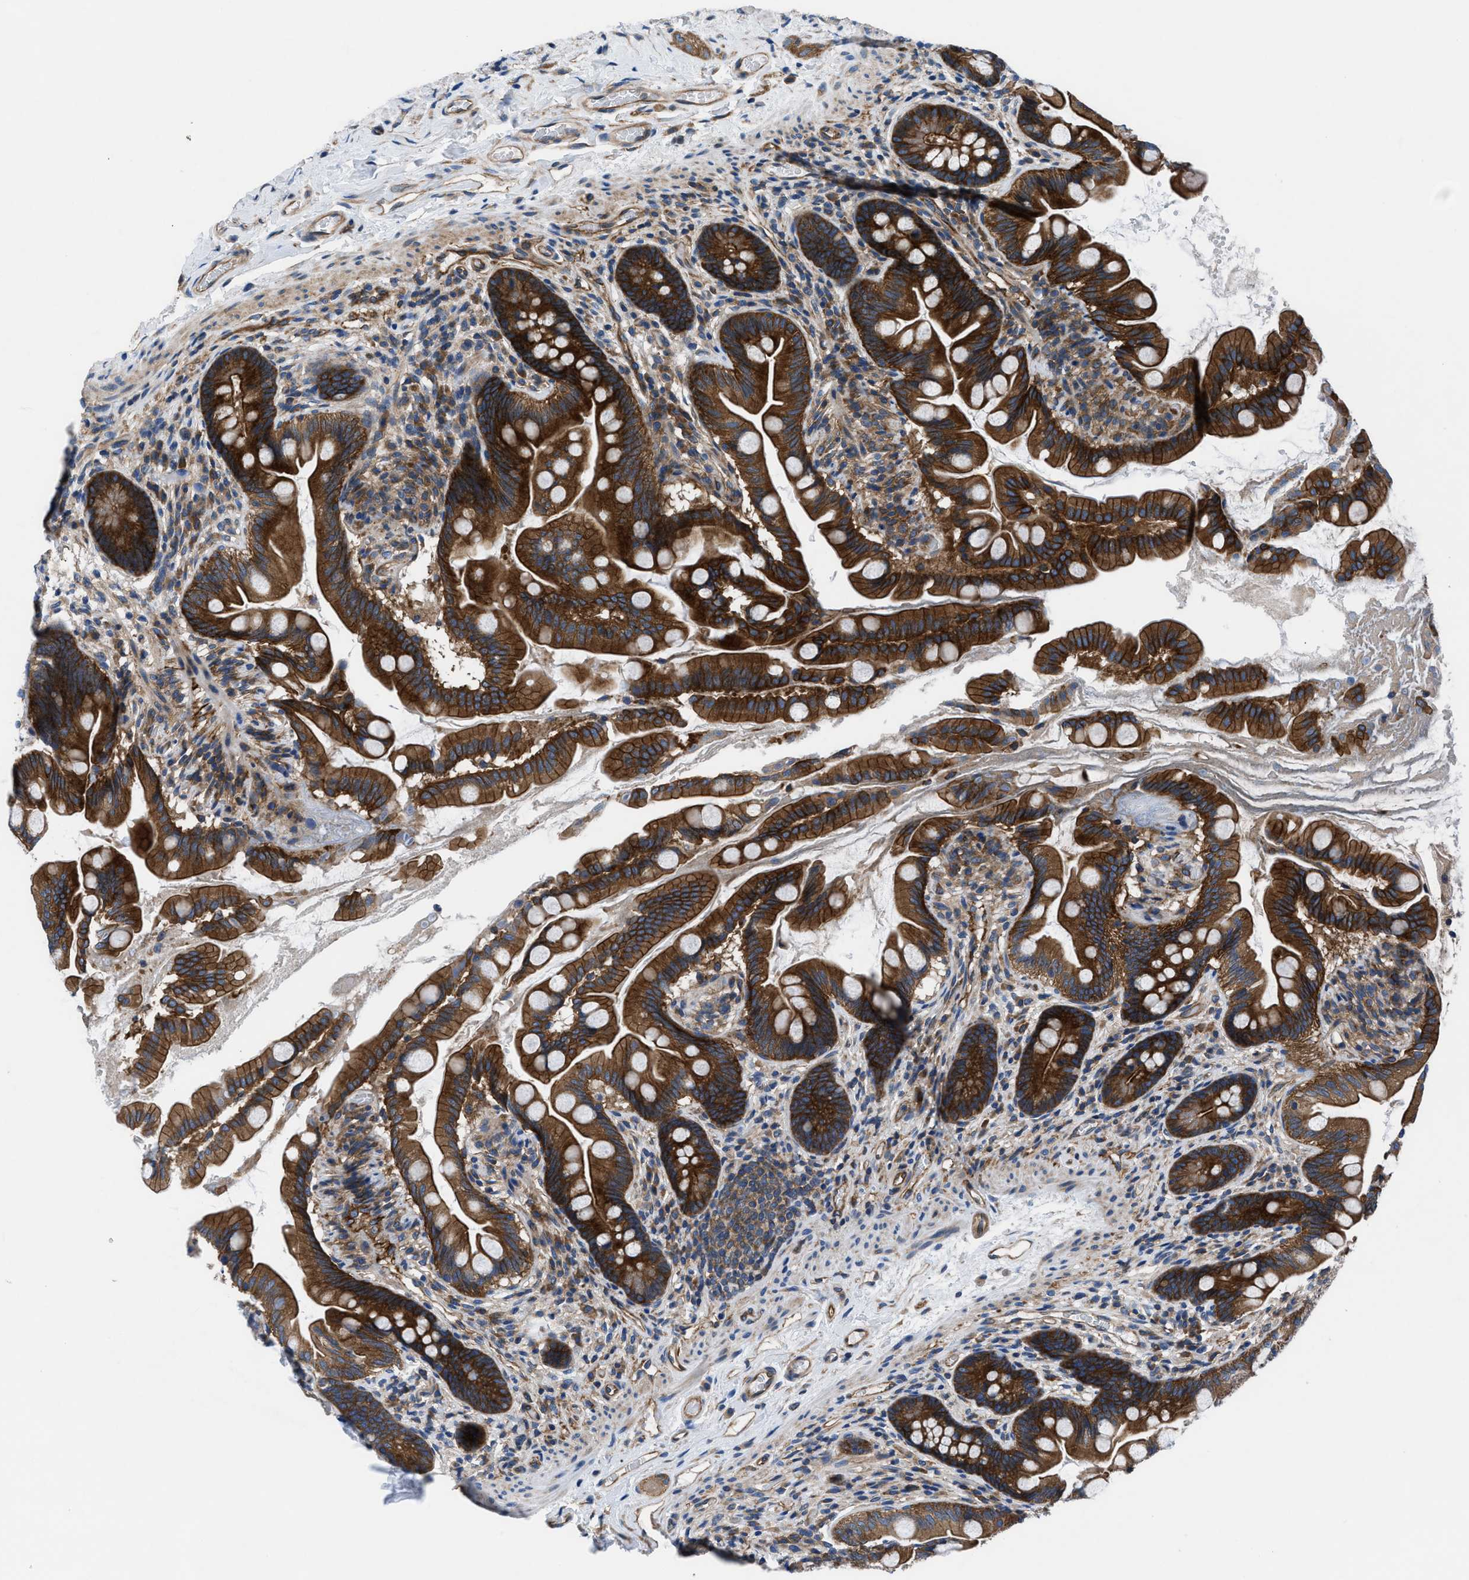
{"staining": {"intensity": "strong", "quantity": ">75%", "location": "cytoplasmic/membranous"}, "tissue": "small intestine", "cell_type": "Glandular cells", "image_type": "normal", "snomed": [{"axis": "morphology", "description": "Normal tissue, NOS"}, {"axis": "topography", "description": "Small intestine"}], "caption": "Benign small intestine demonstrates strong cytoplasmic/membranous staining in about >75% of glandular cells.", "gene": "TRIP4", "patient": {"sex": "female", "age": 56}}